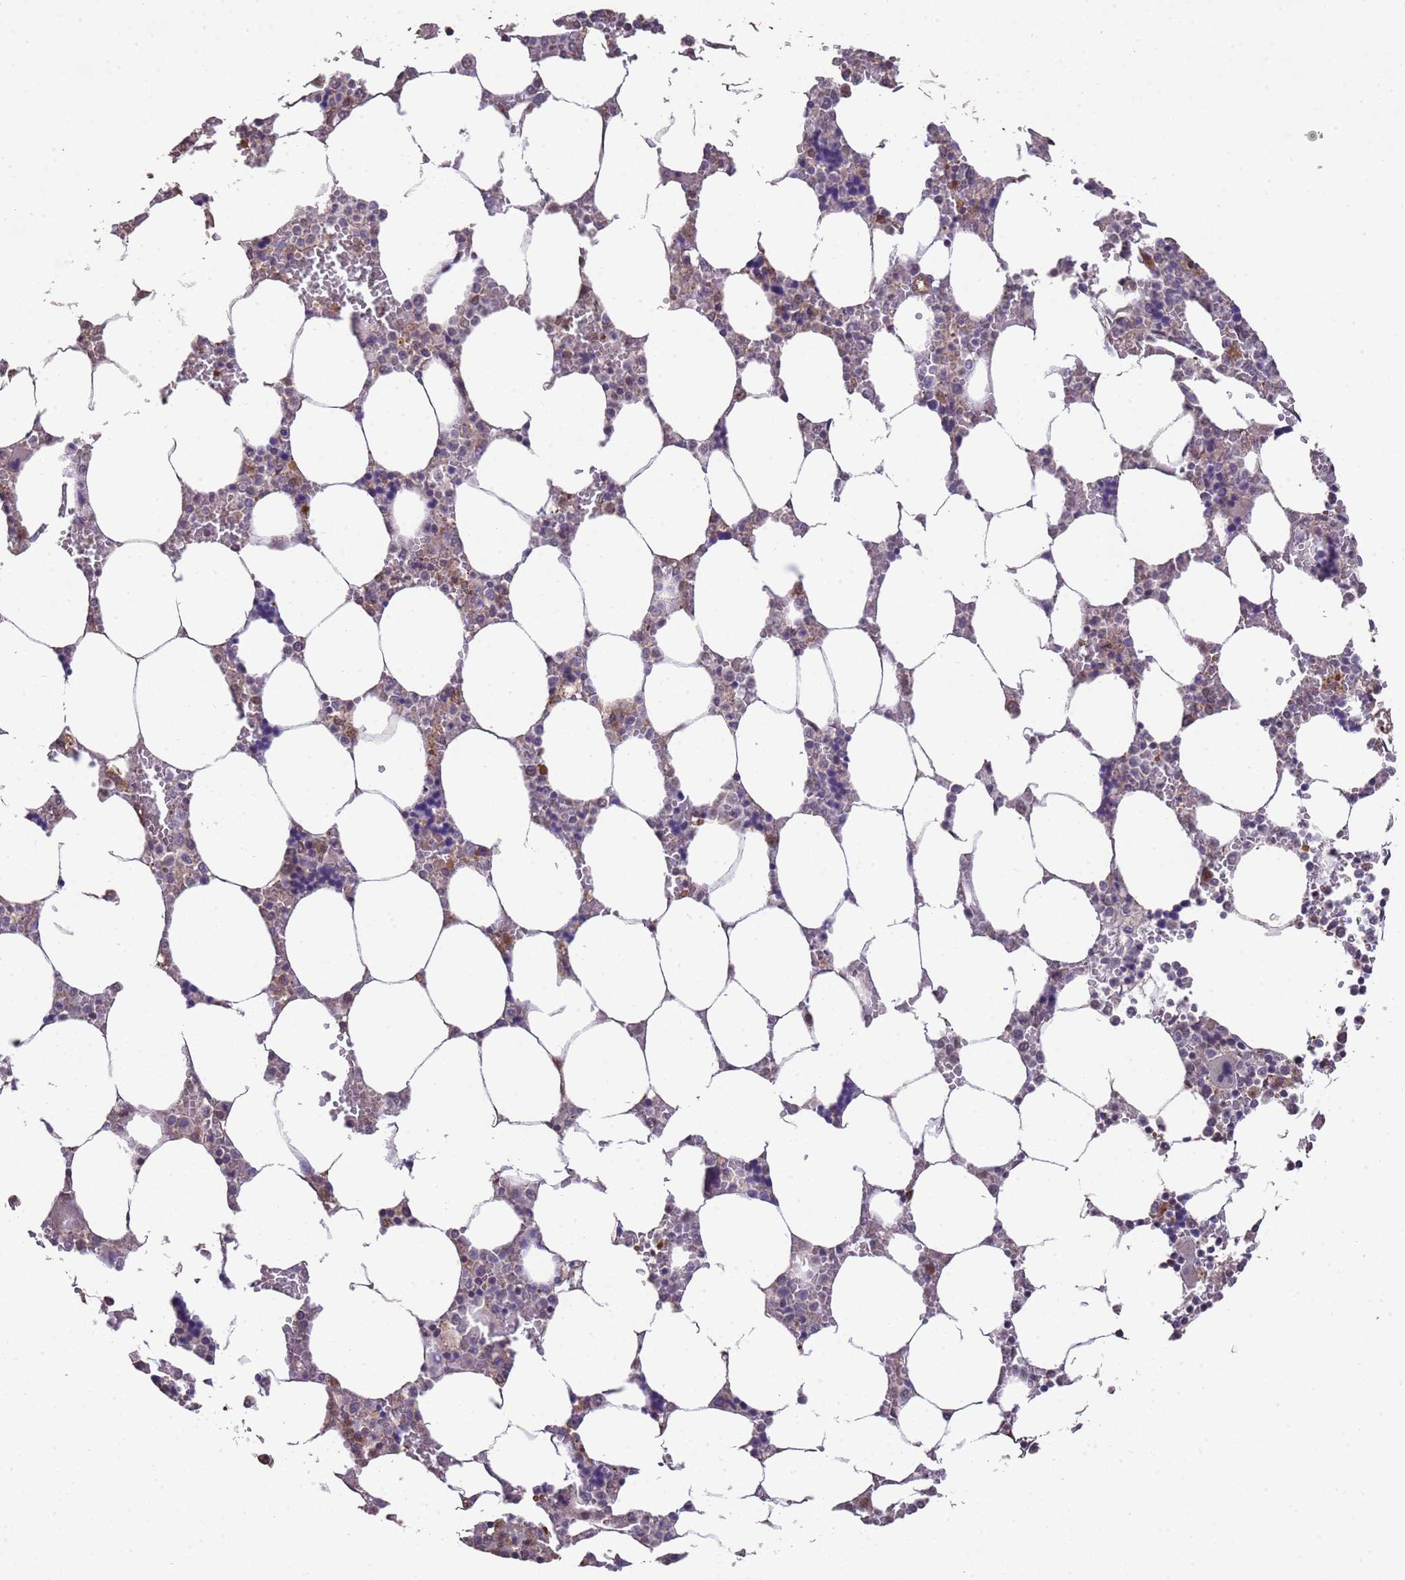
{"staining": {"intensity": "weak", "quantity": "<25%", "location": "cytoplasmic/membranous"}, "tissue": "bone marrow", "cell_type": "Hematopoietic cells", "image_type": "normal", "snomed": [{"axis": "morphology", "description": "Normal tissue, NOS"}, {"axis": "topography", "description": "Bone marrow"}], "caption": "There is no significant expression in hematopoietic cells of bone marrow. Brightfield microscopy of IHC stained with DAB (brown) and hematoxylin (blue), captured at high magnification.", "gene": "NPHP1", "patient": {"sex": "male", "age": 64}}